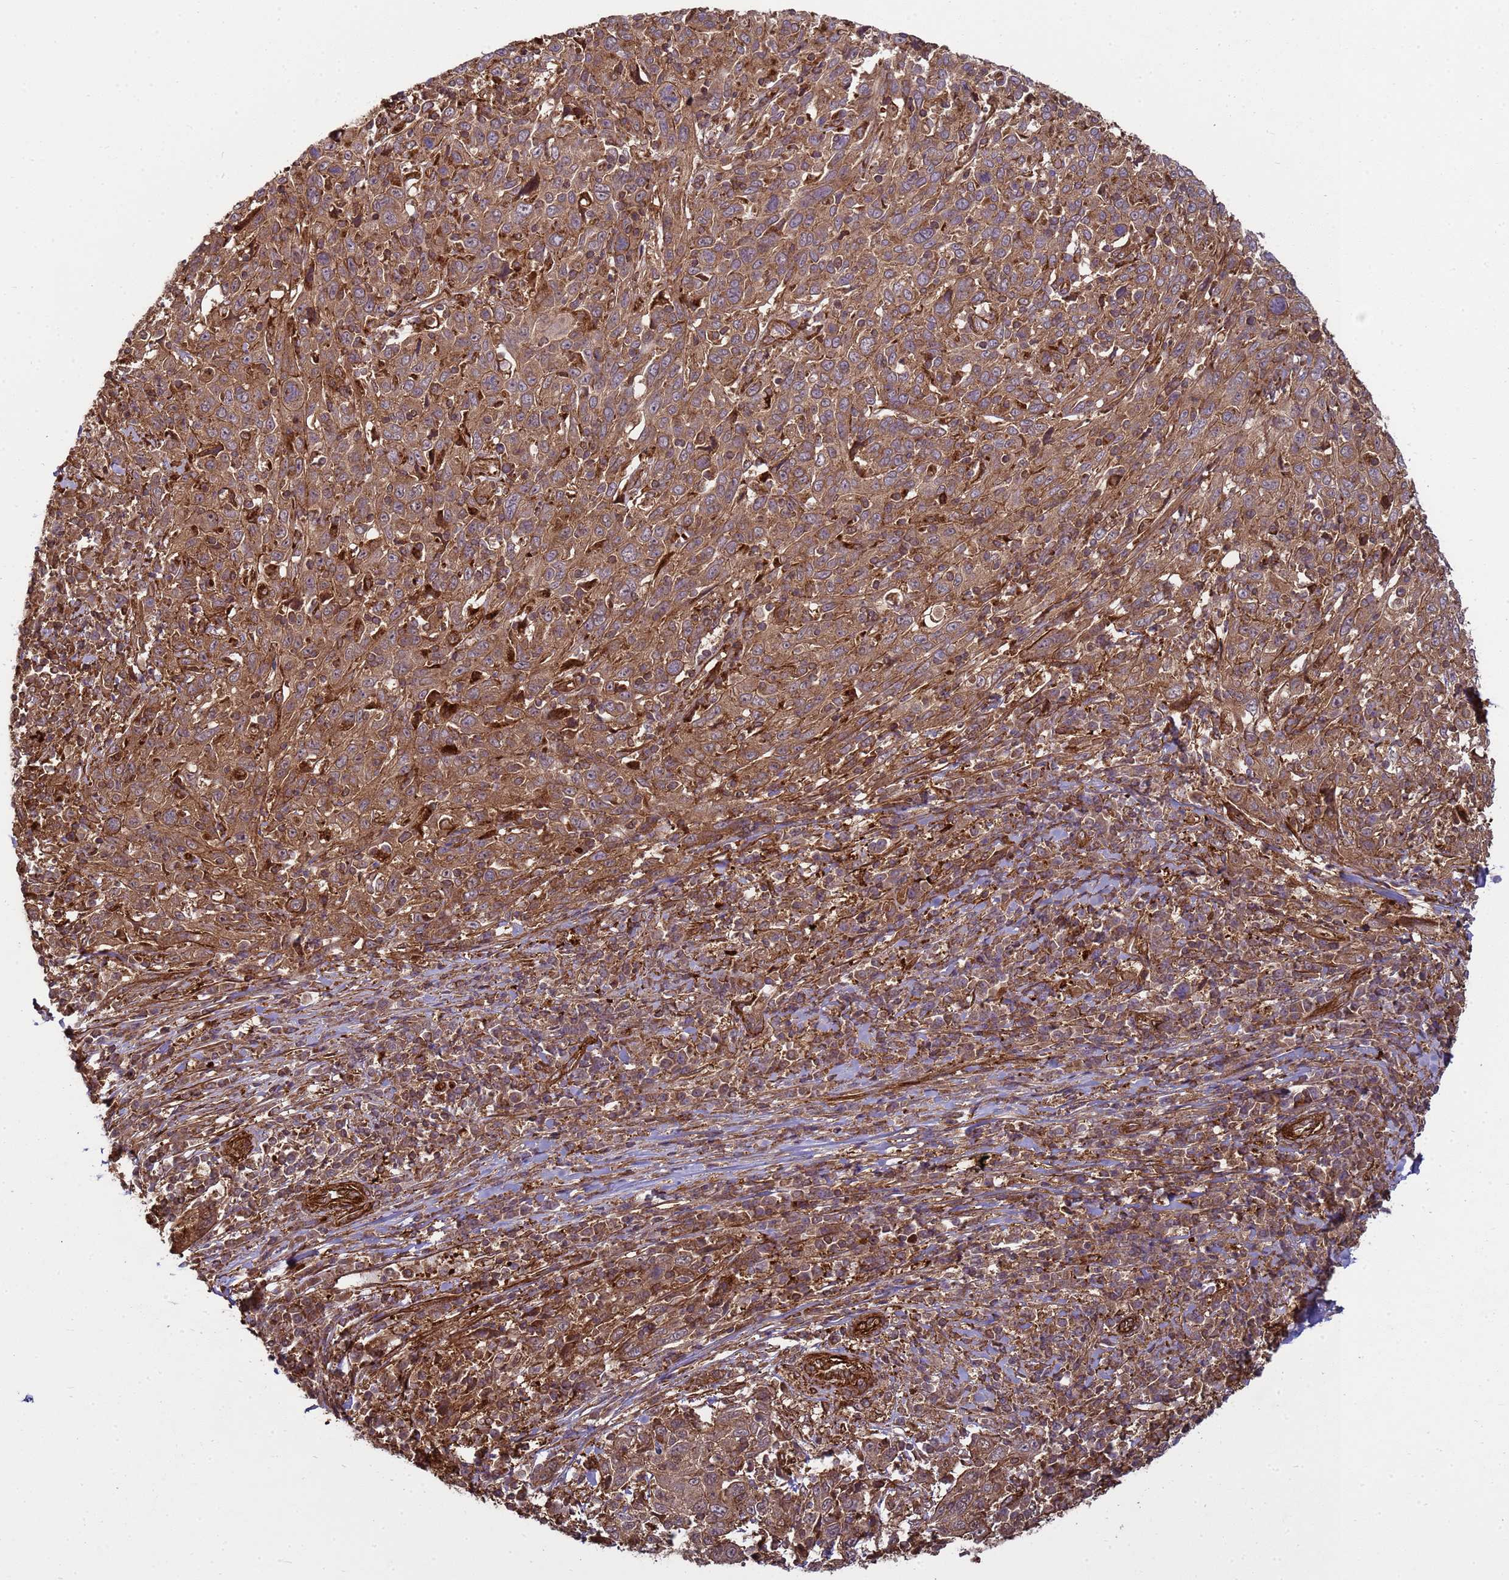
{"staining": {"intensity": "moderate", "quantity": ">75%", "location": "cytoplasmic/membranous"}, "tissue": "cervical cancer", "cell_type": "Tumor cells", "image_type": "cancer", "snomed": [{"axis": "morphology", "description": "Squamous cell carcinoma, NOS"}, {"axis": "topography", "description": "Cervix"}], "caption": "Cervical squamous cell carcinoma tissue shows moderate cytoplasmic/membranous positivity in approximately >75% of tumor cells, visualized by immunohistochemistry.", "gene": "CNOT1", "patient": {"sex": "female", "age": 46}}